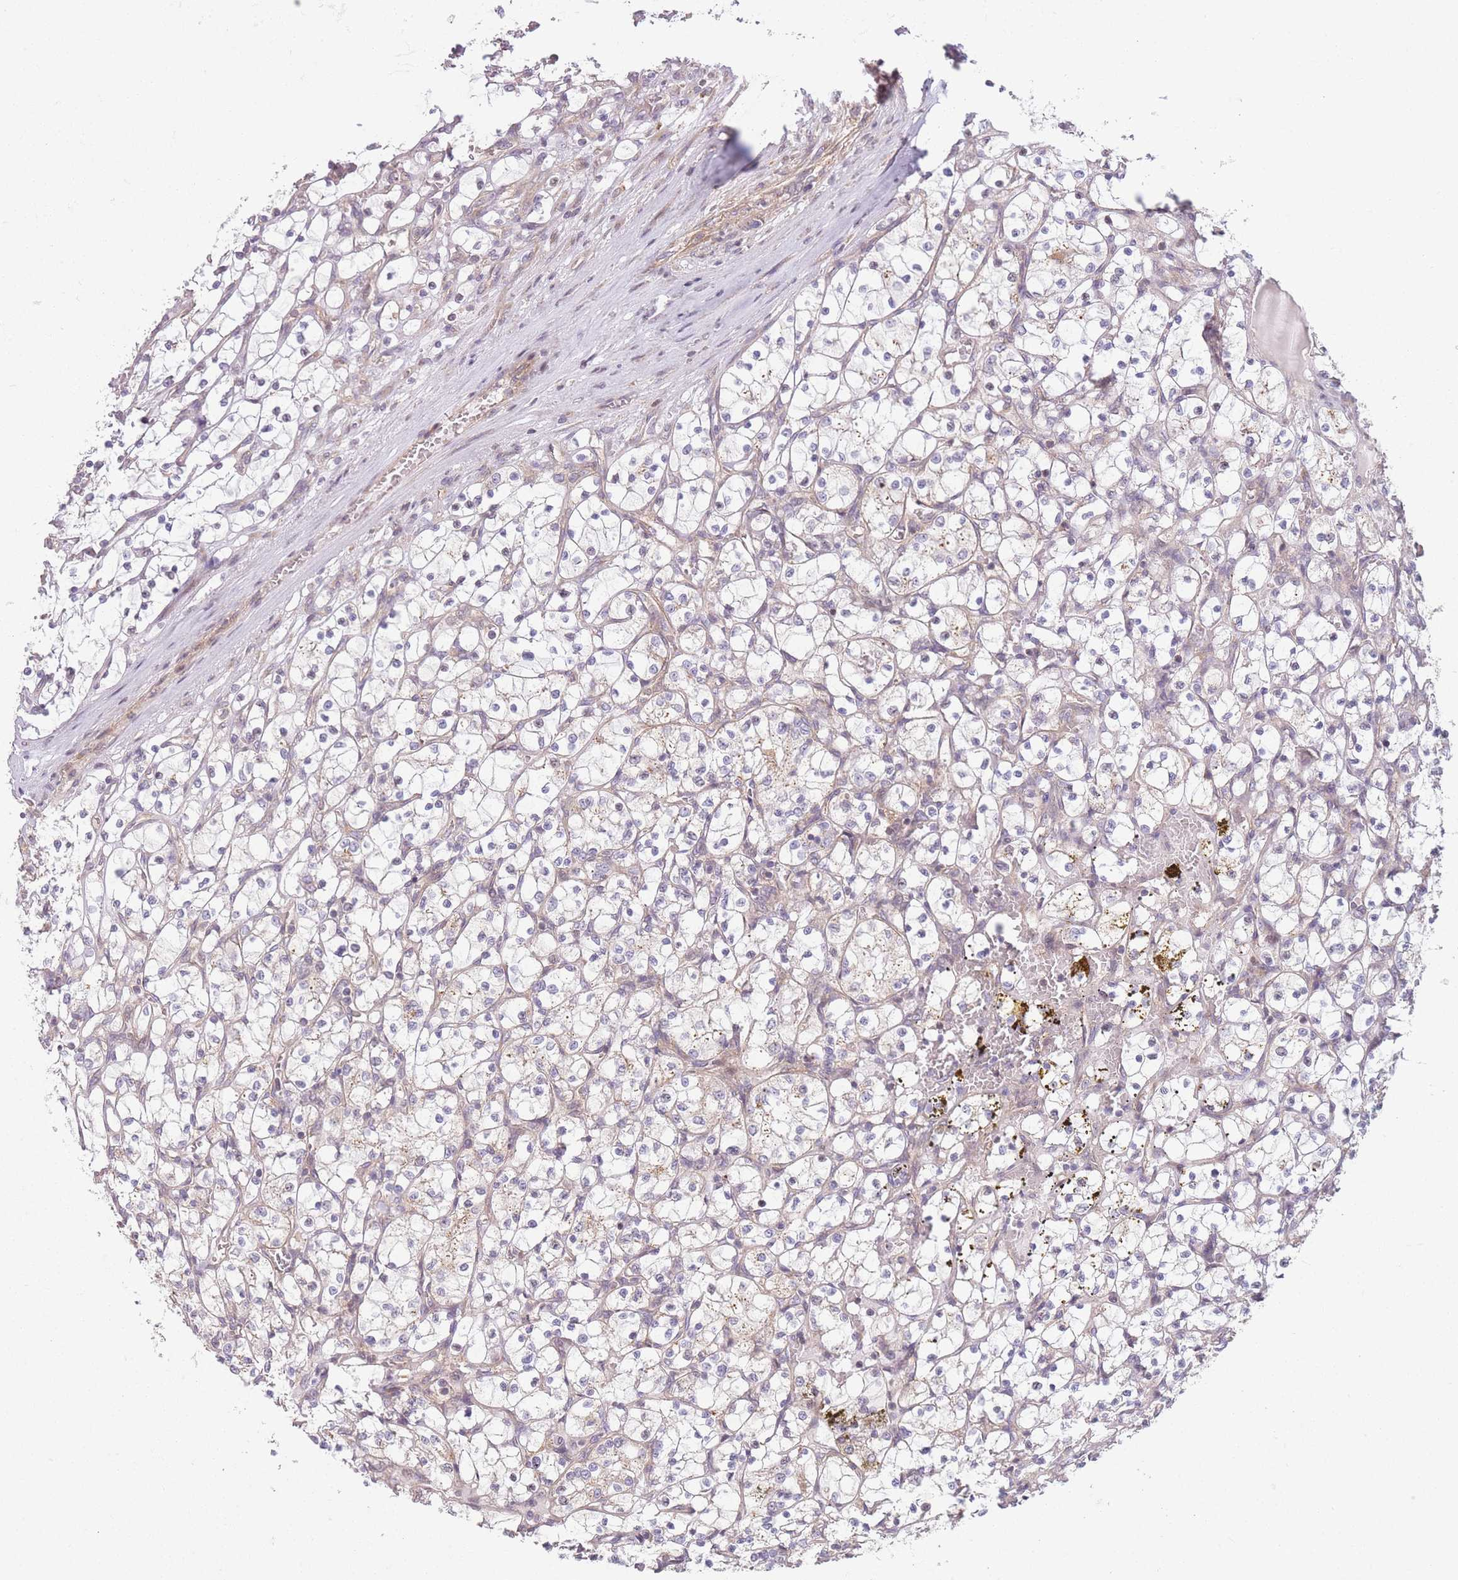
{"staining": {"intensity": "weak", "quantity": "<25%", "location": "cytoplasmic/membranous"}, "tissue": "renal cancer", "cell_type": "Tumor cells", "image_type": "cancer", "snomed": [{"axis": "morphology", "description": "Adenocarcinoma, NOS"}, {"axis": "topography", "description": "Kidney"}], "caption": "Tumor cells are negative for protein expression in human renal cancer (adenocarcinoma).", "gene": "WASHC2A", "patient": {"sex": "female", "age": 69}}